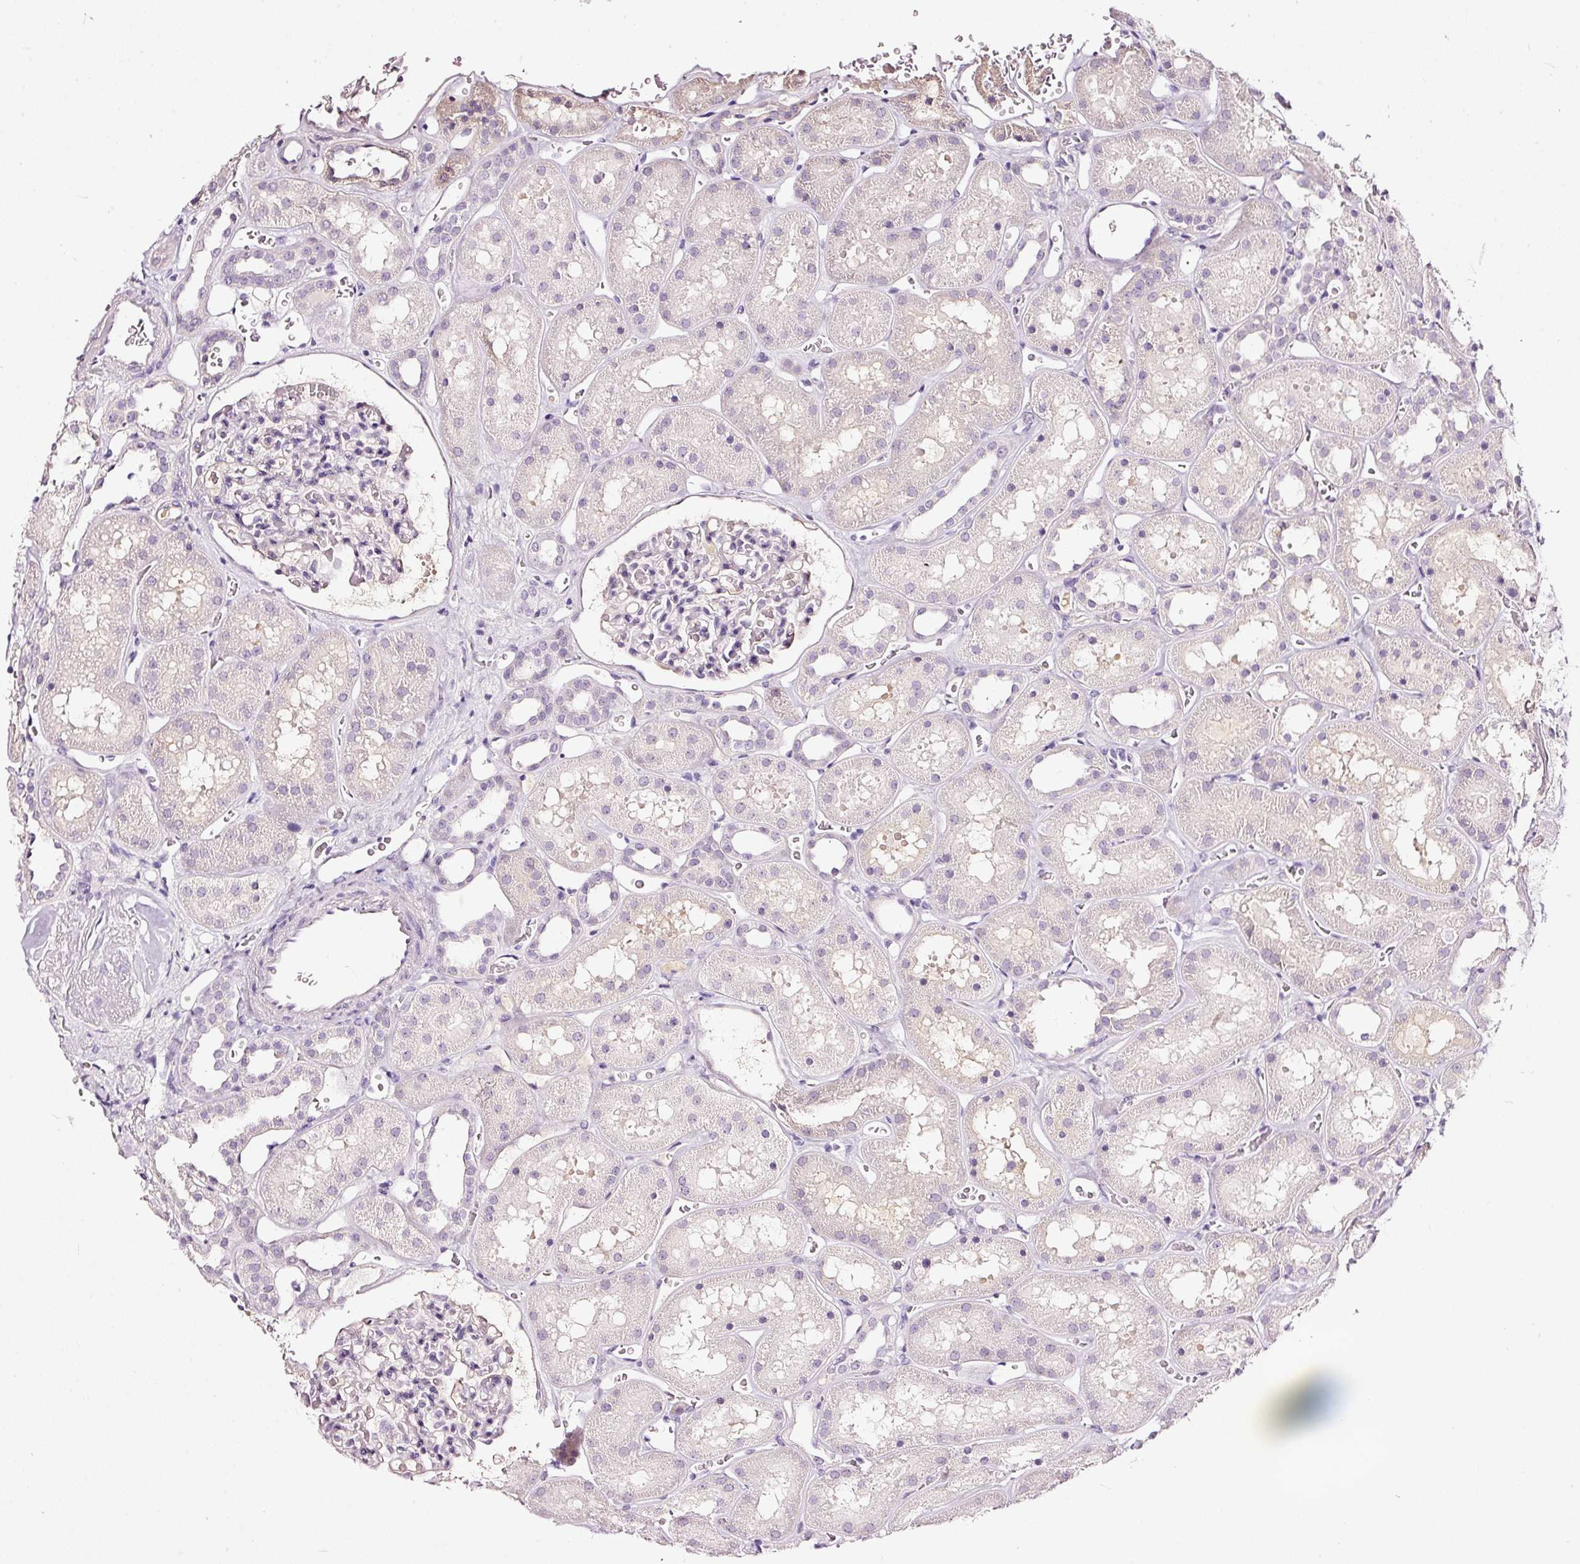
{"staining": {"intensity": "negative", "quantity": "none", "location": "none"}, "tissue": "kidney", "cell_type": "Cells in glomeruli", "image_type": "normal", "snomed": [{"axis": "morphology", "description": "Normal tissue, NOS"}, {"axis": "topography", "description": "Kidney"}], "caption": "A micrograph of kidney stained for a protein reveals no brown staining in cells in glomeruli.", "gene": "LAMP3", "patient": {"sex": "female", "age": 41}}